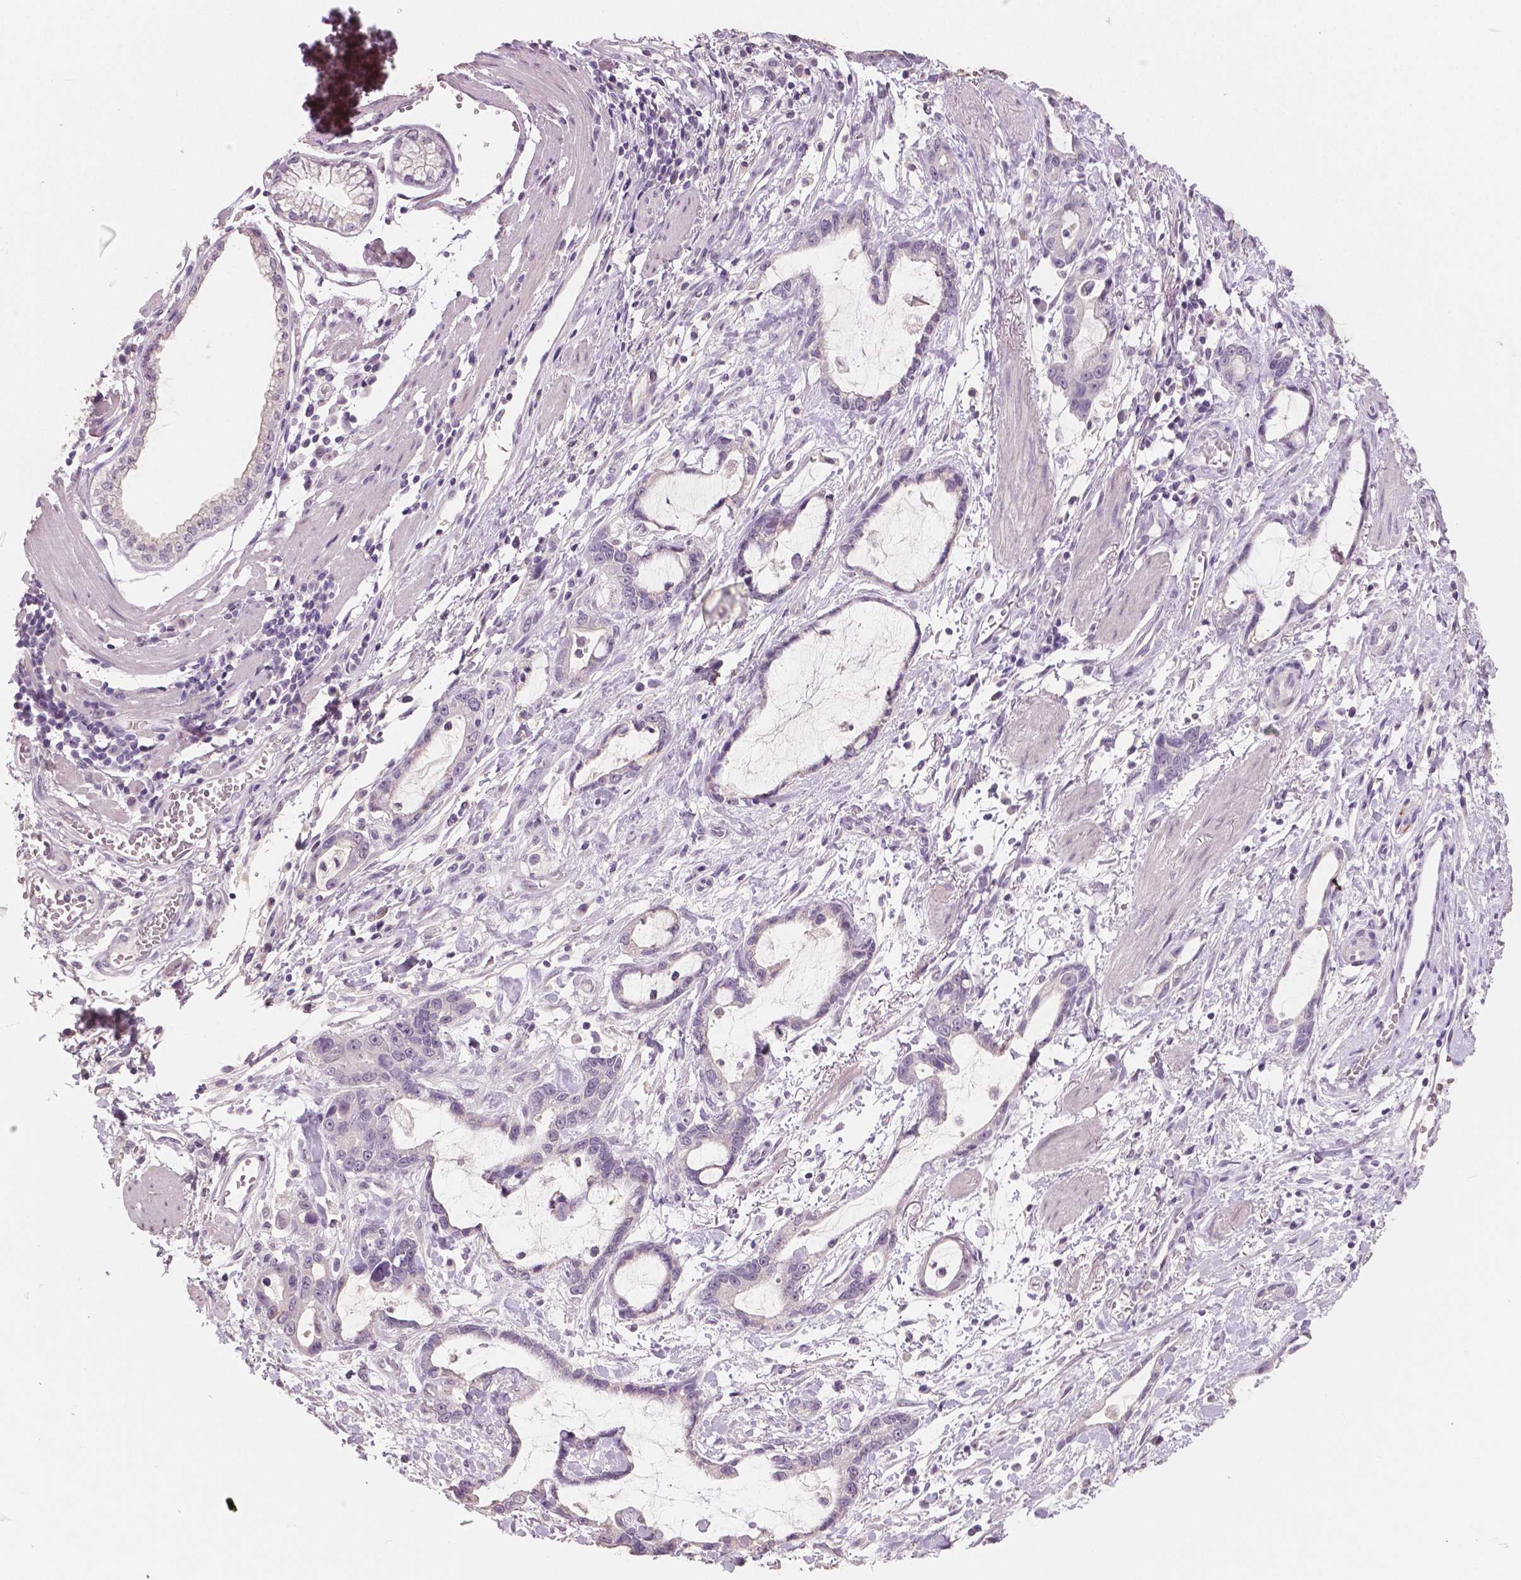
{"staining": {"intensity": "negative", "quantity": "none", "location": "none"}, "tissue": "stomach cancer", "cell_type": "Tumor cells", "image_type": "cancer", "snomed": [{"axis": "morphology", "description": "Adenocarcinoma, NOS"}, {"axis": "topography", "description": "Stomach"}], "caption": "DAB immunohistochemical staining of human adenocarcinoma (stomach) displays no significant staining in tumor cells.", "gene": "NECAB1", "patient": {"sex": "male", "age": 55}}